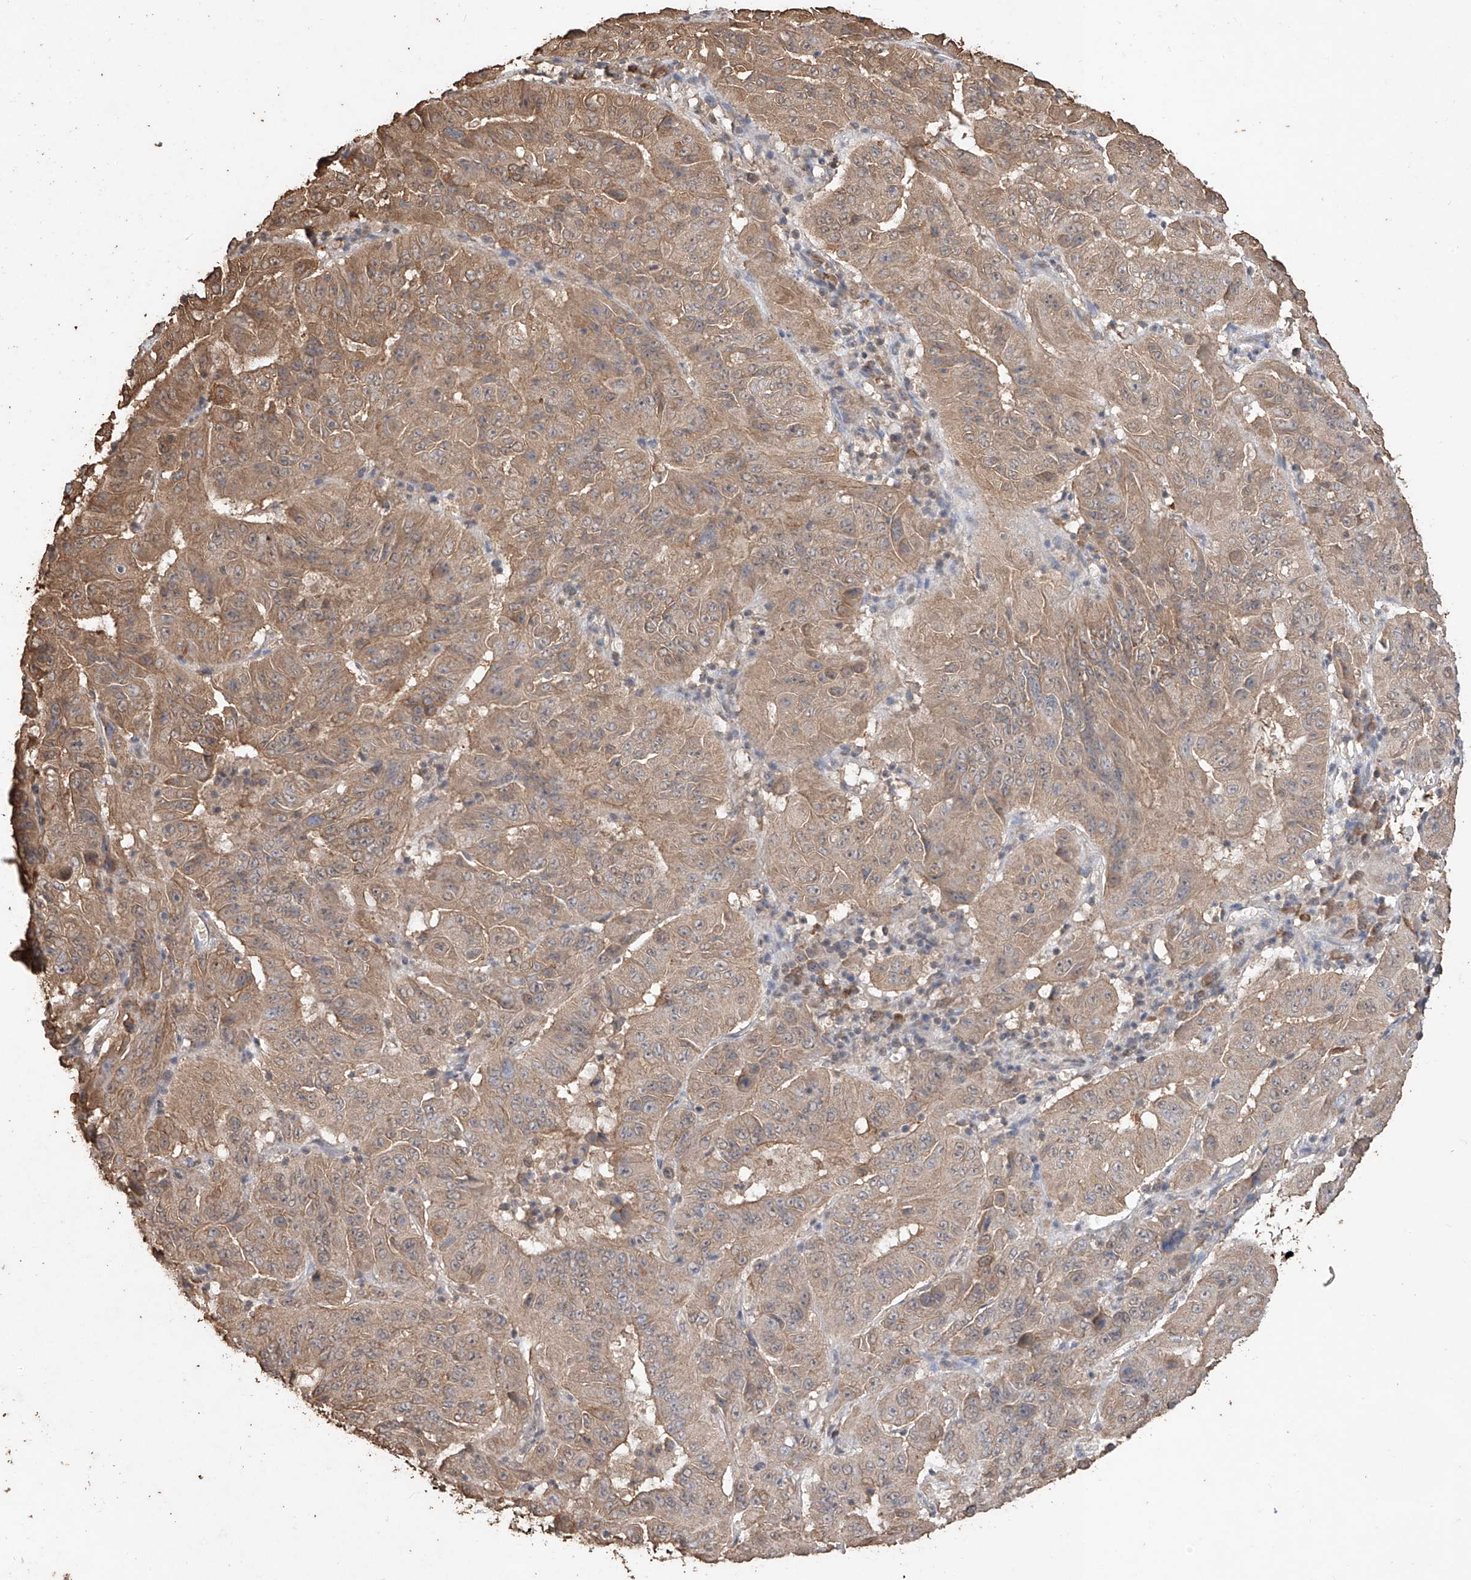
{"staining": {"intensity": "moderate", "quantity": ">75%", "location": "cytoplasmic/membranous"}, "tissue": "pancreatic cancer", "cell_type": "Tumor cells", "image_type": "cancer", "snomed": [{"axis": "morphology", "description": "Adenocarcinoma, NOS"}, {"axis": "topography", "description": "Pancreas"}], "caption": "Protein expression analysis of adenocarcinoma (pancreatic) shows moderate cytoplasmic/membranous positivity in approximately >75% of tumor cells.", "gene": "ELOVL1", "patient": {"sex": "male", "age": 63}}